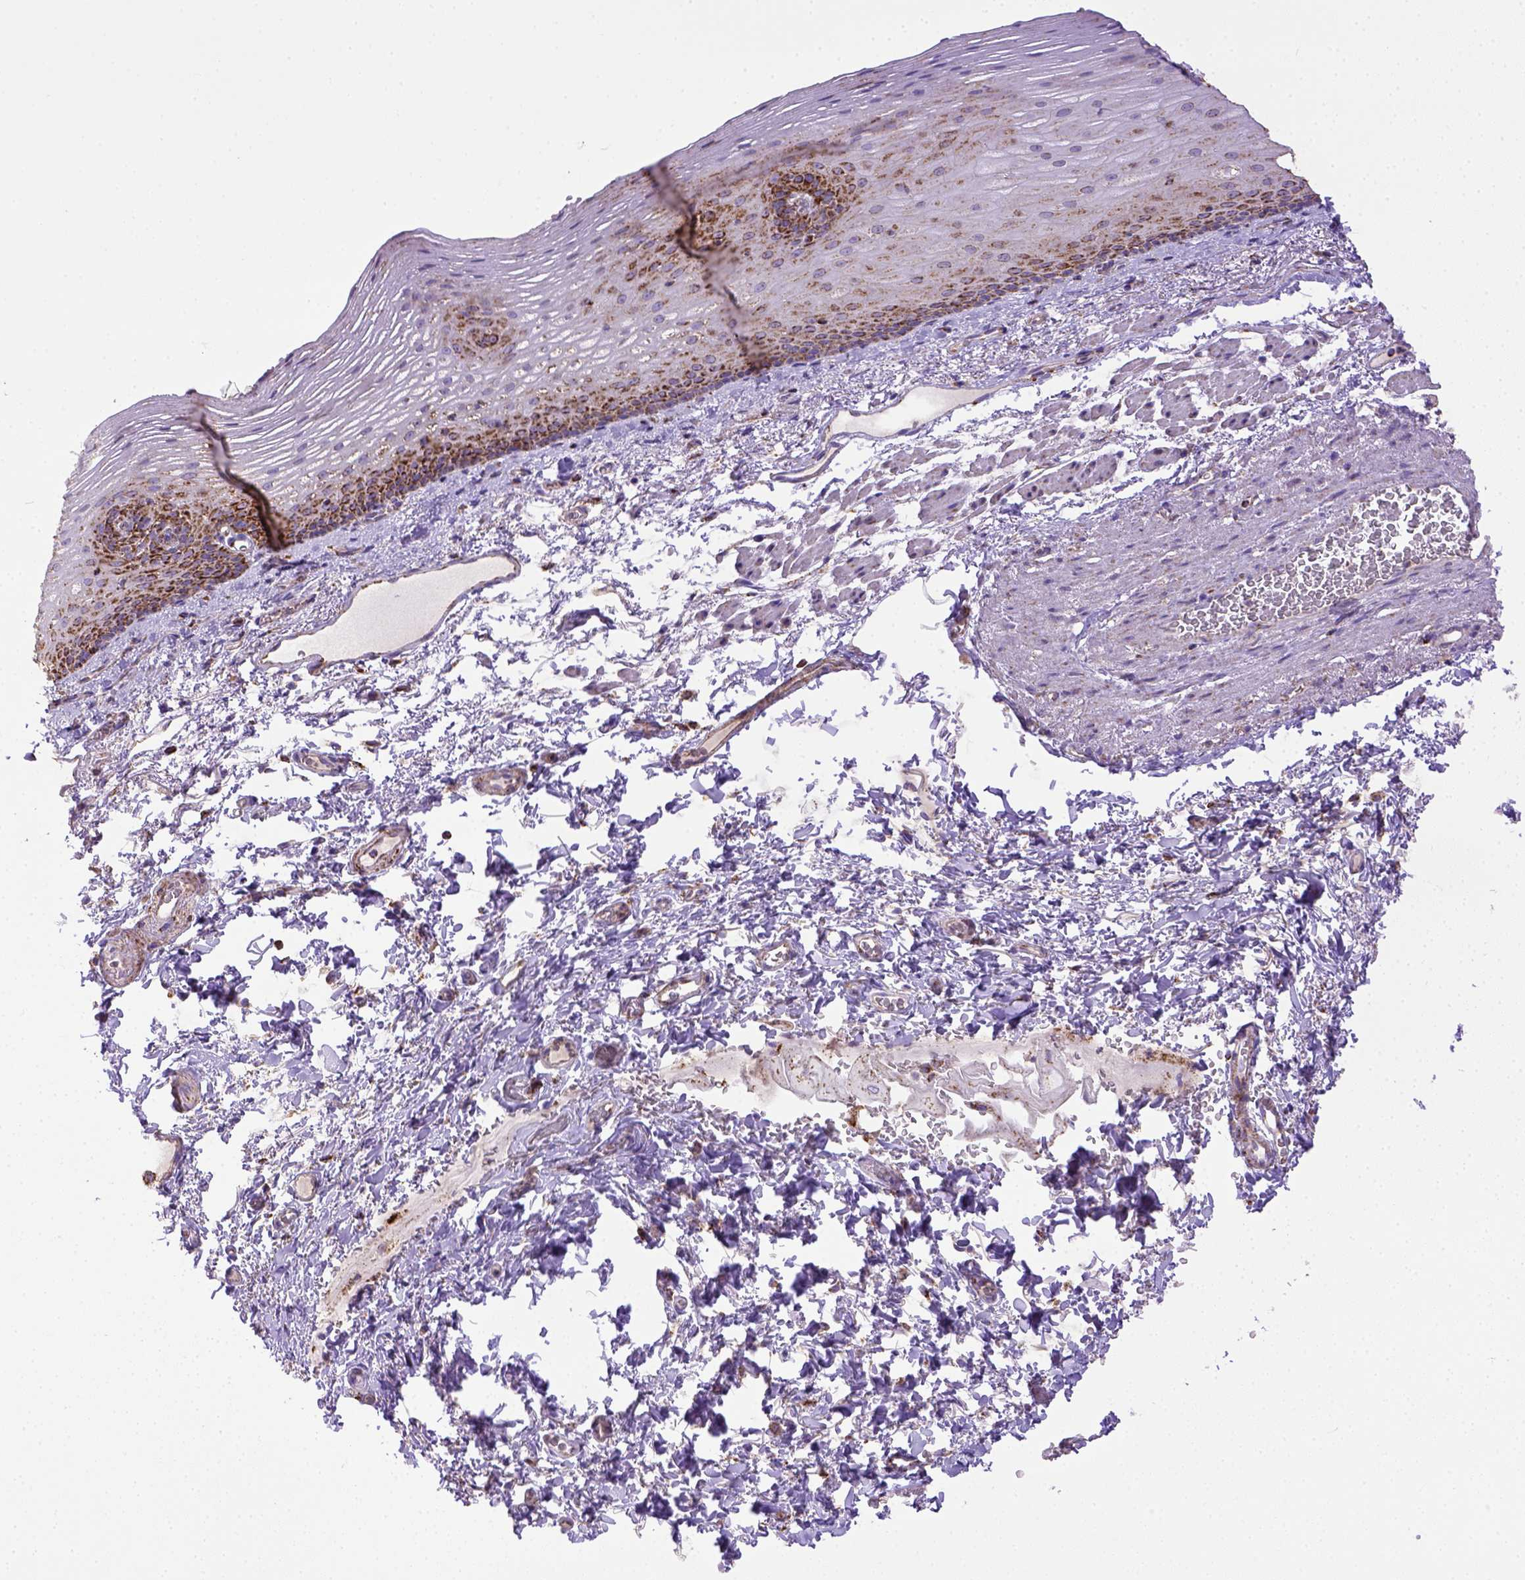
{"staining": {"intensity": "strong", "quantity": ">75%", "location": "cytoplasmic/membranous"}, "tissue": "esophagus", "cell_type": "Squamous epithelial cells", "image_type": "normal", "snomed": [{"axis": "morphology", "description": "Normal tissue, NOS"}, {"axis": "topography", "description": "Esophagus"}], "caption": "High-magnification brightfield microscopy of benign esophagus stained with DAB (3,3'-diaminobenzidine) (brown) and counterstained with hematoxylin (blue). squamous epithelial cells exhibit strong cytoplasmic/membranous staining is seen in about>75% of cells.", "gene": "MT", "patient": {"sex": "male", "age": 76}}